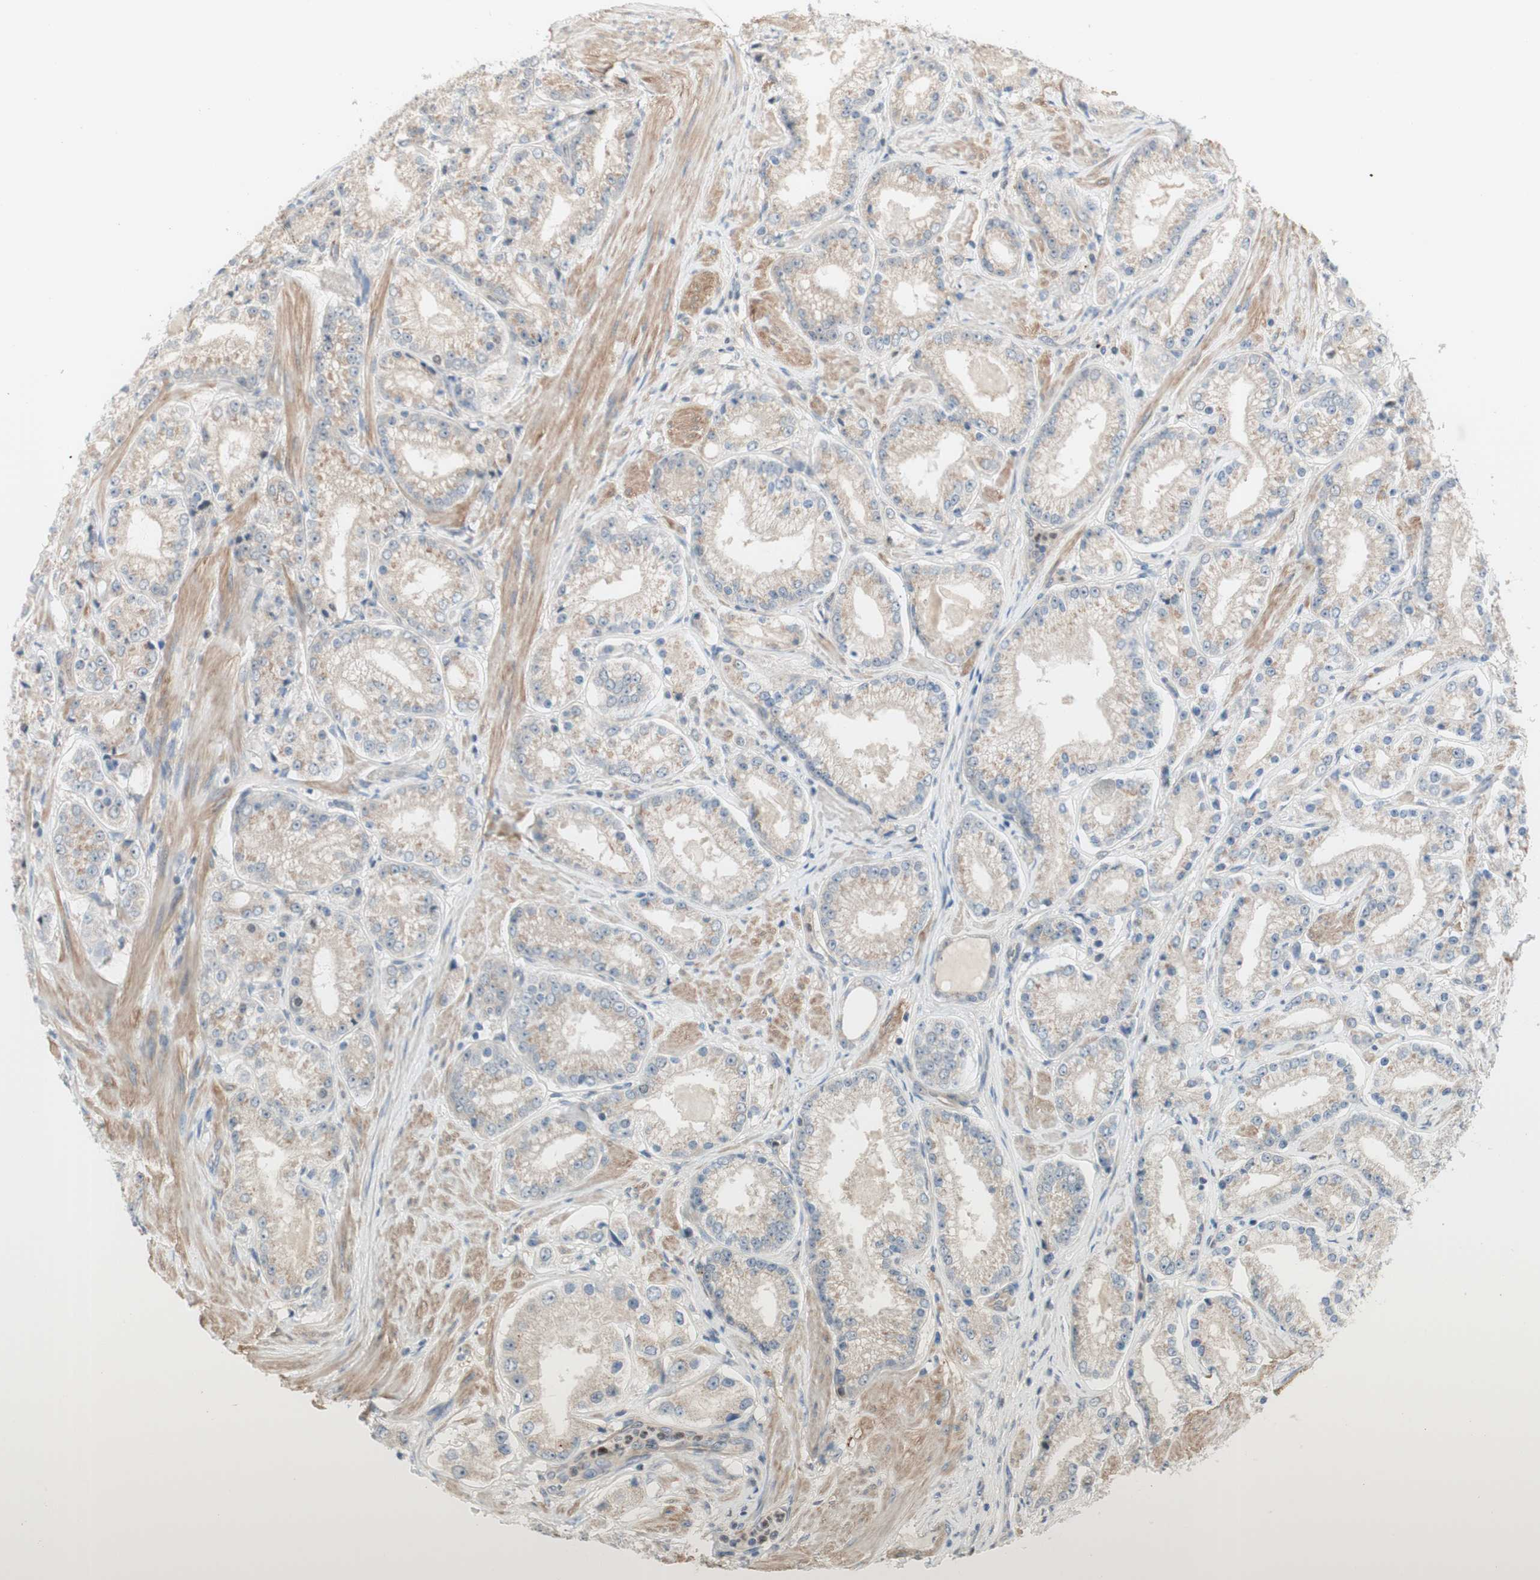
{"staining": {"intensity": "weak", "quantity": "<25%", "location": "cytoplasmic/membranous"}, "tissue": "prostate cancer", "cell_type": "Tumor cells", "image_type": "cancer", "snomed": [{"axis": "morphology", "description": "Adenocarcinoma, Low grade"}, {"axis": "topography", "description": "Prostate"}], "caption": "A photomicrograph of human adenocarcinoma (low-grade) (prostate) is negative for staining in tumor cells.", "gene": "RFNG", "patient": {"sex": "male", "age": 63}}